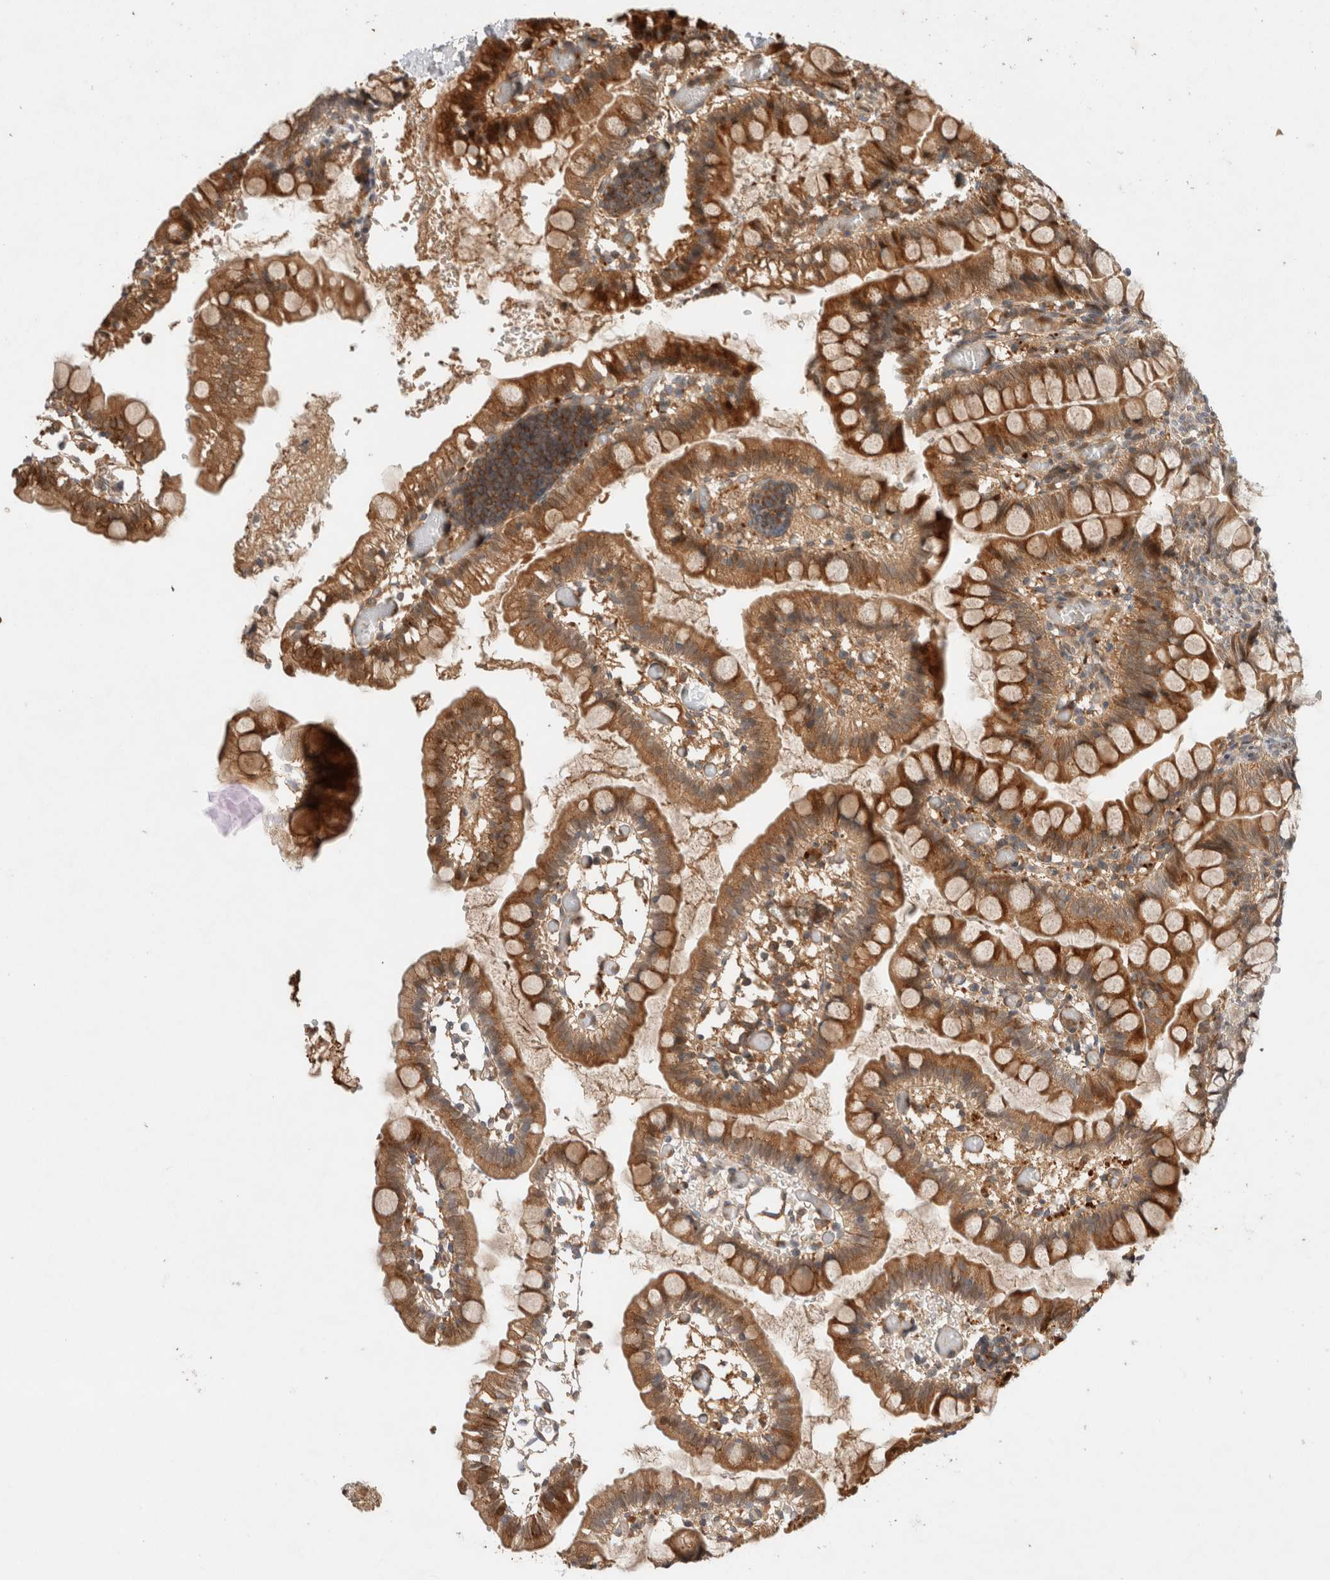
{"staining": {"intensity": "strong", "quantity": ">75%", "location": "cytoplasmic/membranous"}, "tissue": "small intestine", "cell_type": "Glandular cells", "image_type": "normal", "snomed": [{"axis": "morphology", "description": "Normal tissue, NOS"}, {"axis": "morphology", "description": "Developmental malformation"}, {"axis": "topography", "description": "Small intestine"}], "caption": "A histopathology image showing strong cytoplasmic/membranous expression in about >75% of glandular cells in unremarkable small intestine, as visualized by brown immunohistochemical staining.", "gene": "OTUD6B", "patient": {"sex": "male"}}